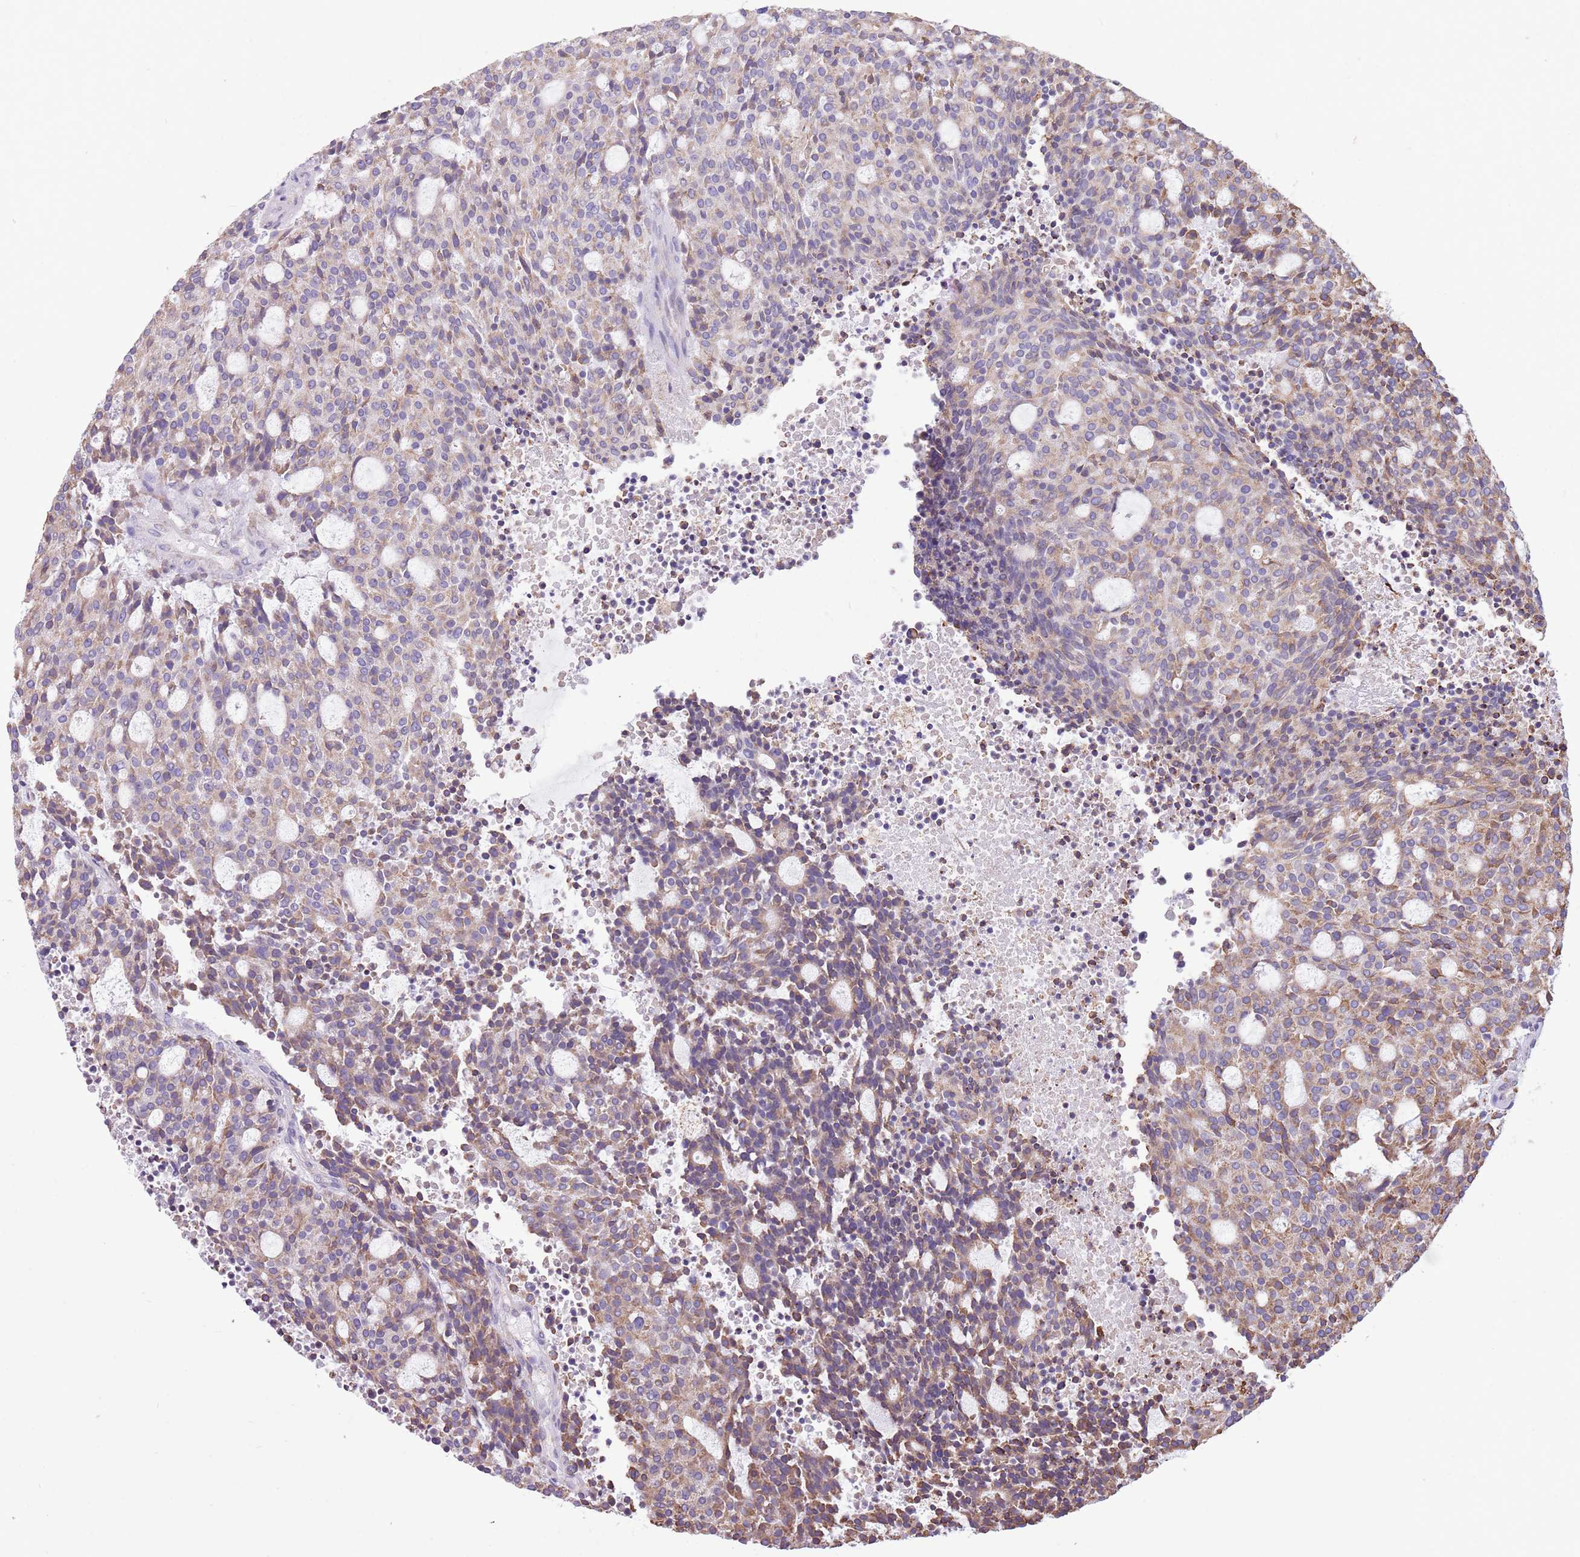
{"staining": {"intensity": "weak", "quantity": "<25%", "location": "cytoplasmic/membranous"}, "tissue": "carcinoid", "cell_type": "Tumor cells", "image_type": "cancer", "snomed": [{"axis": "morphology", "description": "Carcinoid, malignant, NOS"}, {"axis": "topography", "description": "Pancreas"}], "caption": "Immunohistochemical staining of carcinoid displays no significant positivity in tumor cells.", "gene": "KCTD19", "patient": {"sex": "female", "age": 54}}